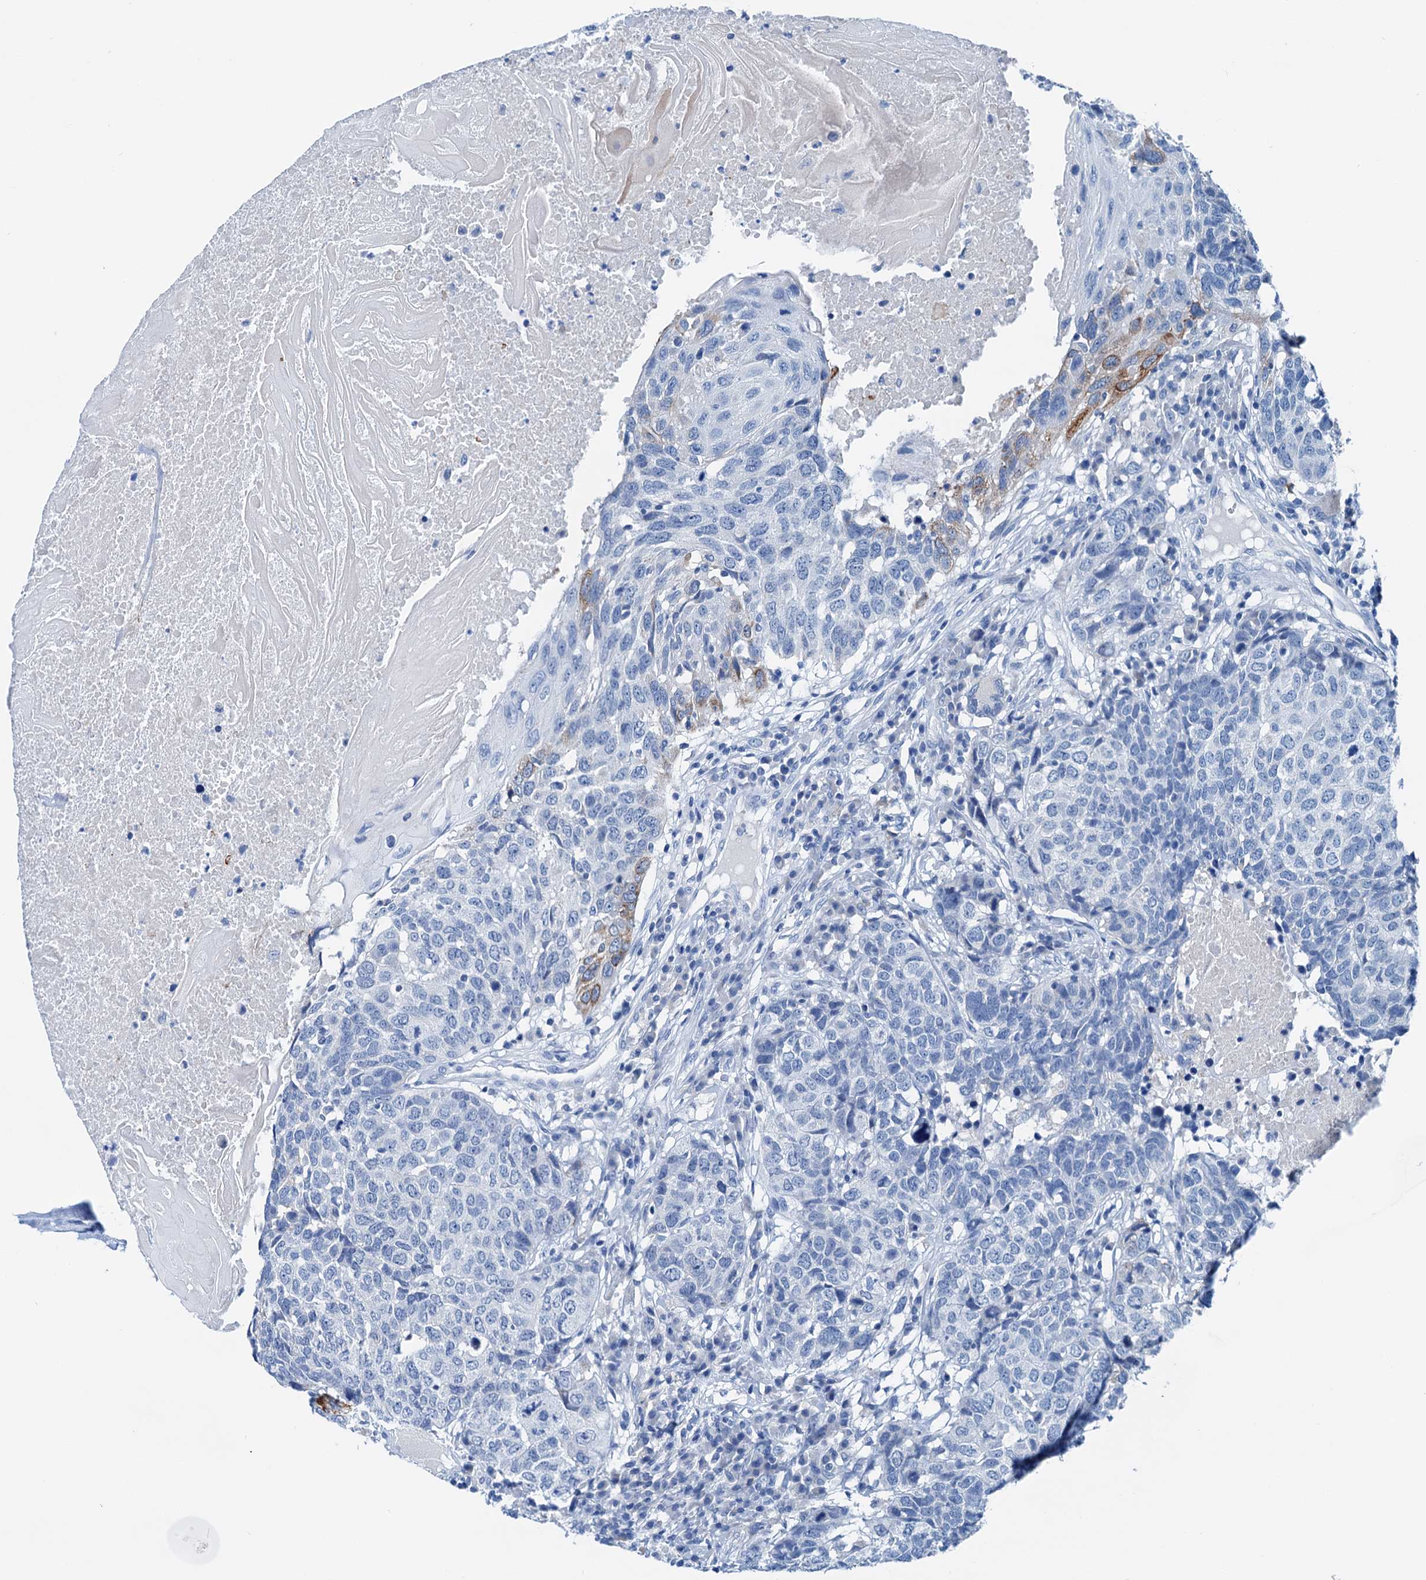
{"staining": {"intensity": "weak", "quantity": "<25%", "location": "cytoplasmic/membranous"}, "tissue": "head and neck cancer", "cell_type": "Tumor cells", "image_type": "cancer", "snomed": [{"axis": "morphology", "description": "Squamous cell carcinoma, NOS"}, {"axis": "topography", "description": "Head-Neck"}], "caption": "This is an immunohistochemistry image of human head and neck cancer. There is no positivity in tumor cells.", "gene": "KNDC1", "patient": {"sex": "male", "age": 66}}